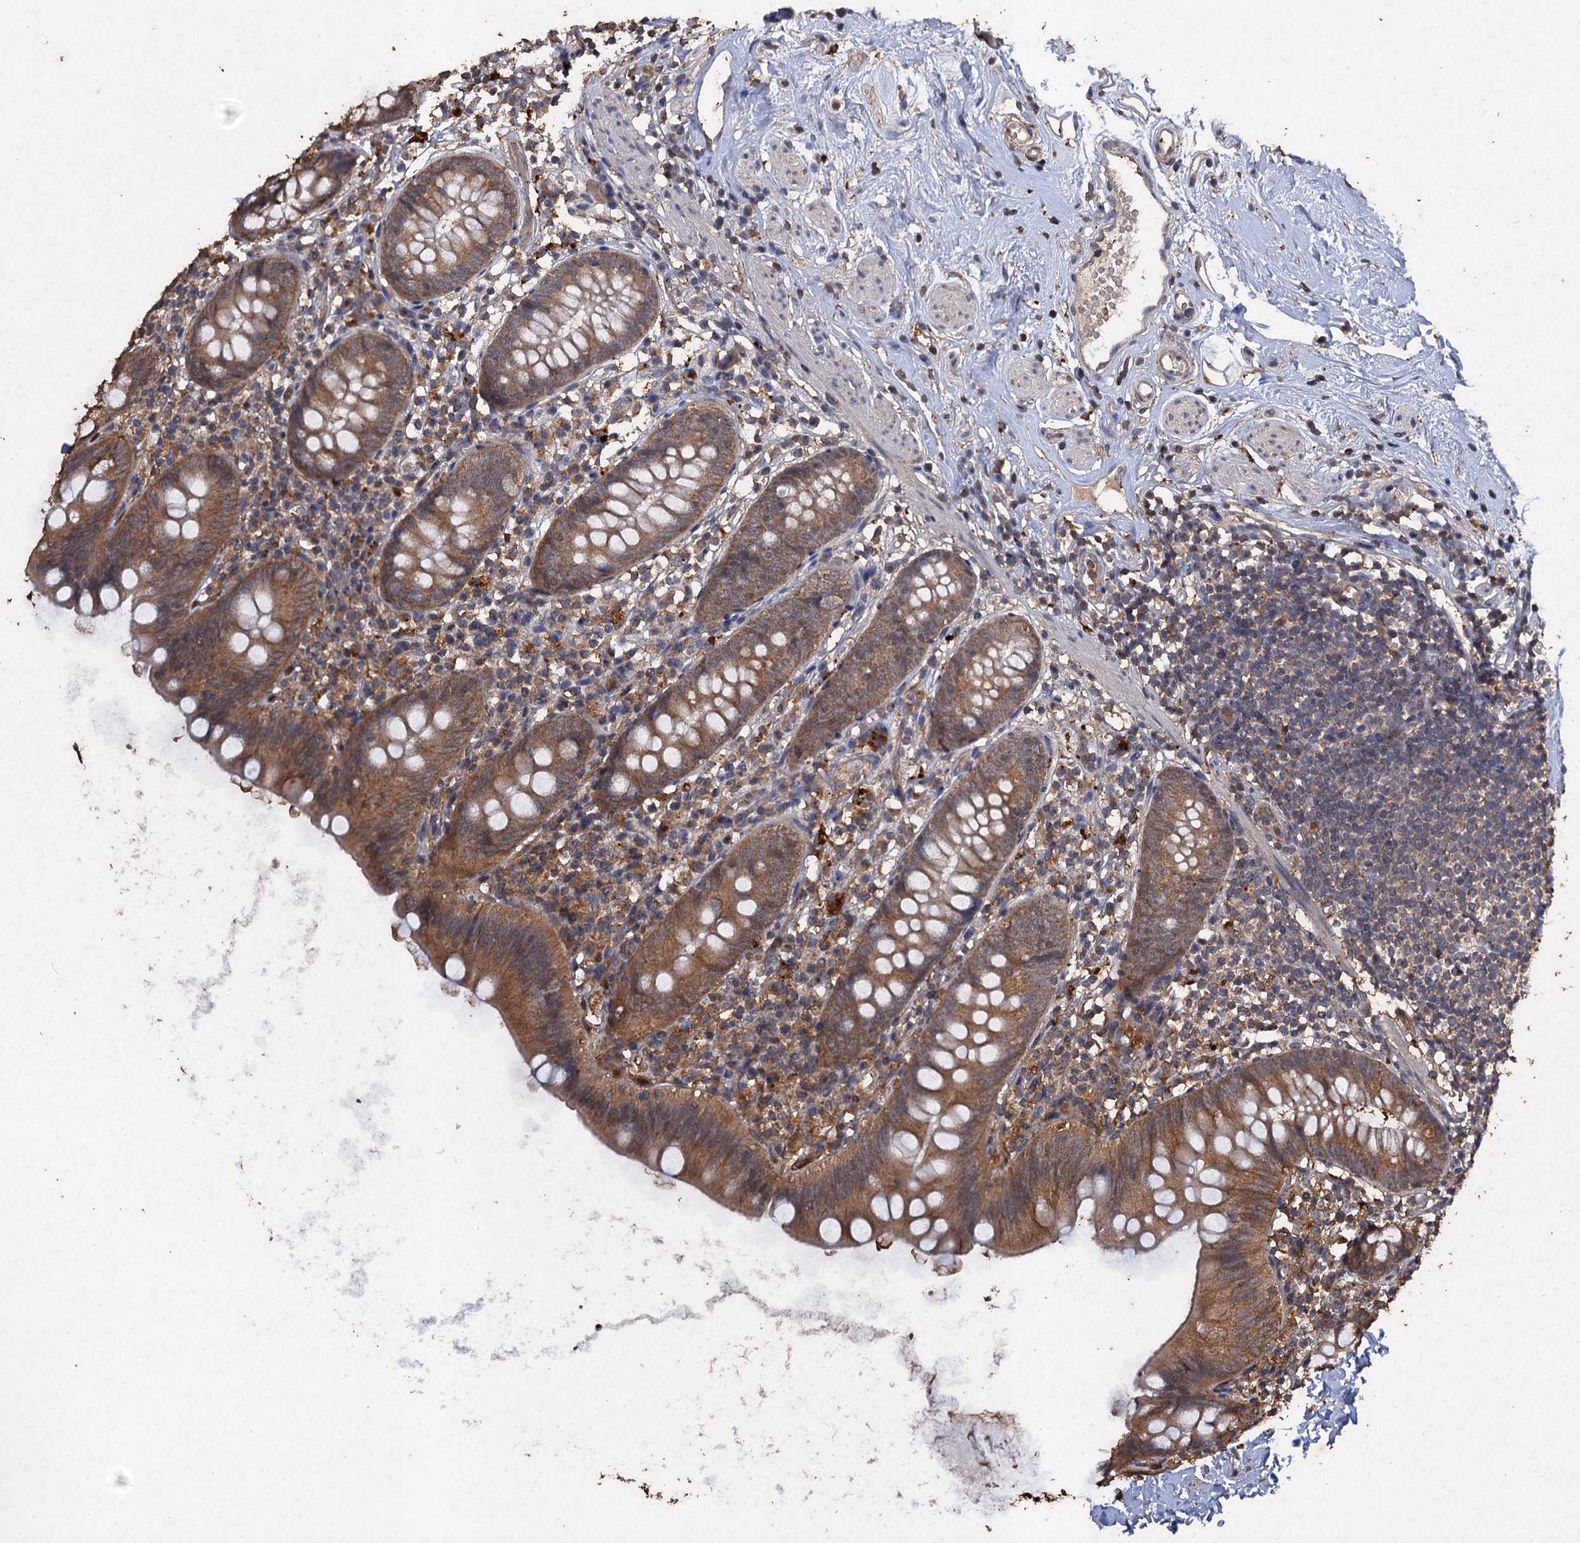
{"staining": {"intensity": "moderate", "quantity": ">75%", "location": "cytoplasmic/membranous"}, "tissue": "appendix", "cell_type": "Glandular cells", "image_type": "normal", "snomed": [{"axis": "morphology", "description": "Normal tissue, NOS"}, {"axis": "topography", "description": "Appendix"}], "caption": "DAB immunohistochemical staining of normal human appendix demonstrates moderate cytoplasmic/membranous protein positivity in about >75% of glandular cells.", "gene": "SCUBE3", "patient": {"sex": "female", "age": 62}}